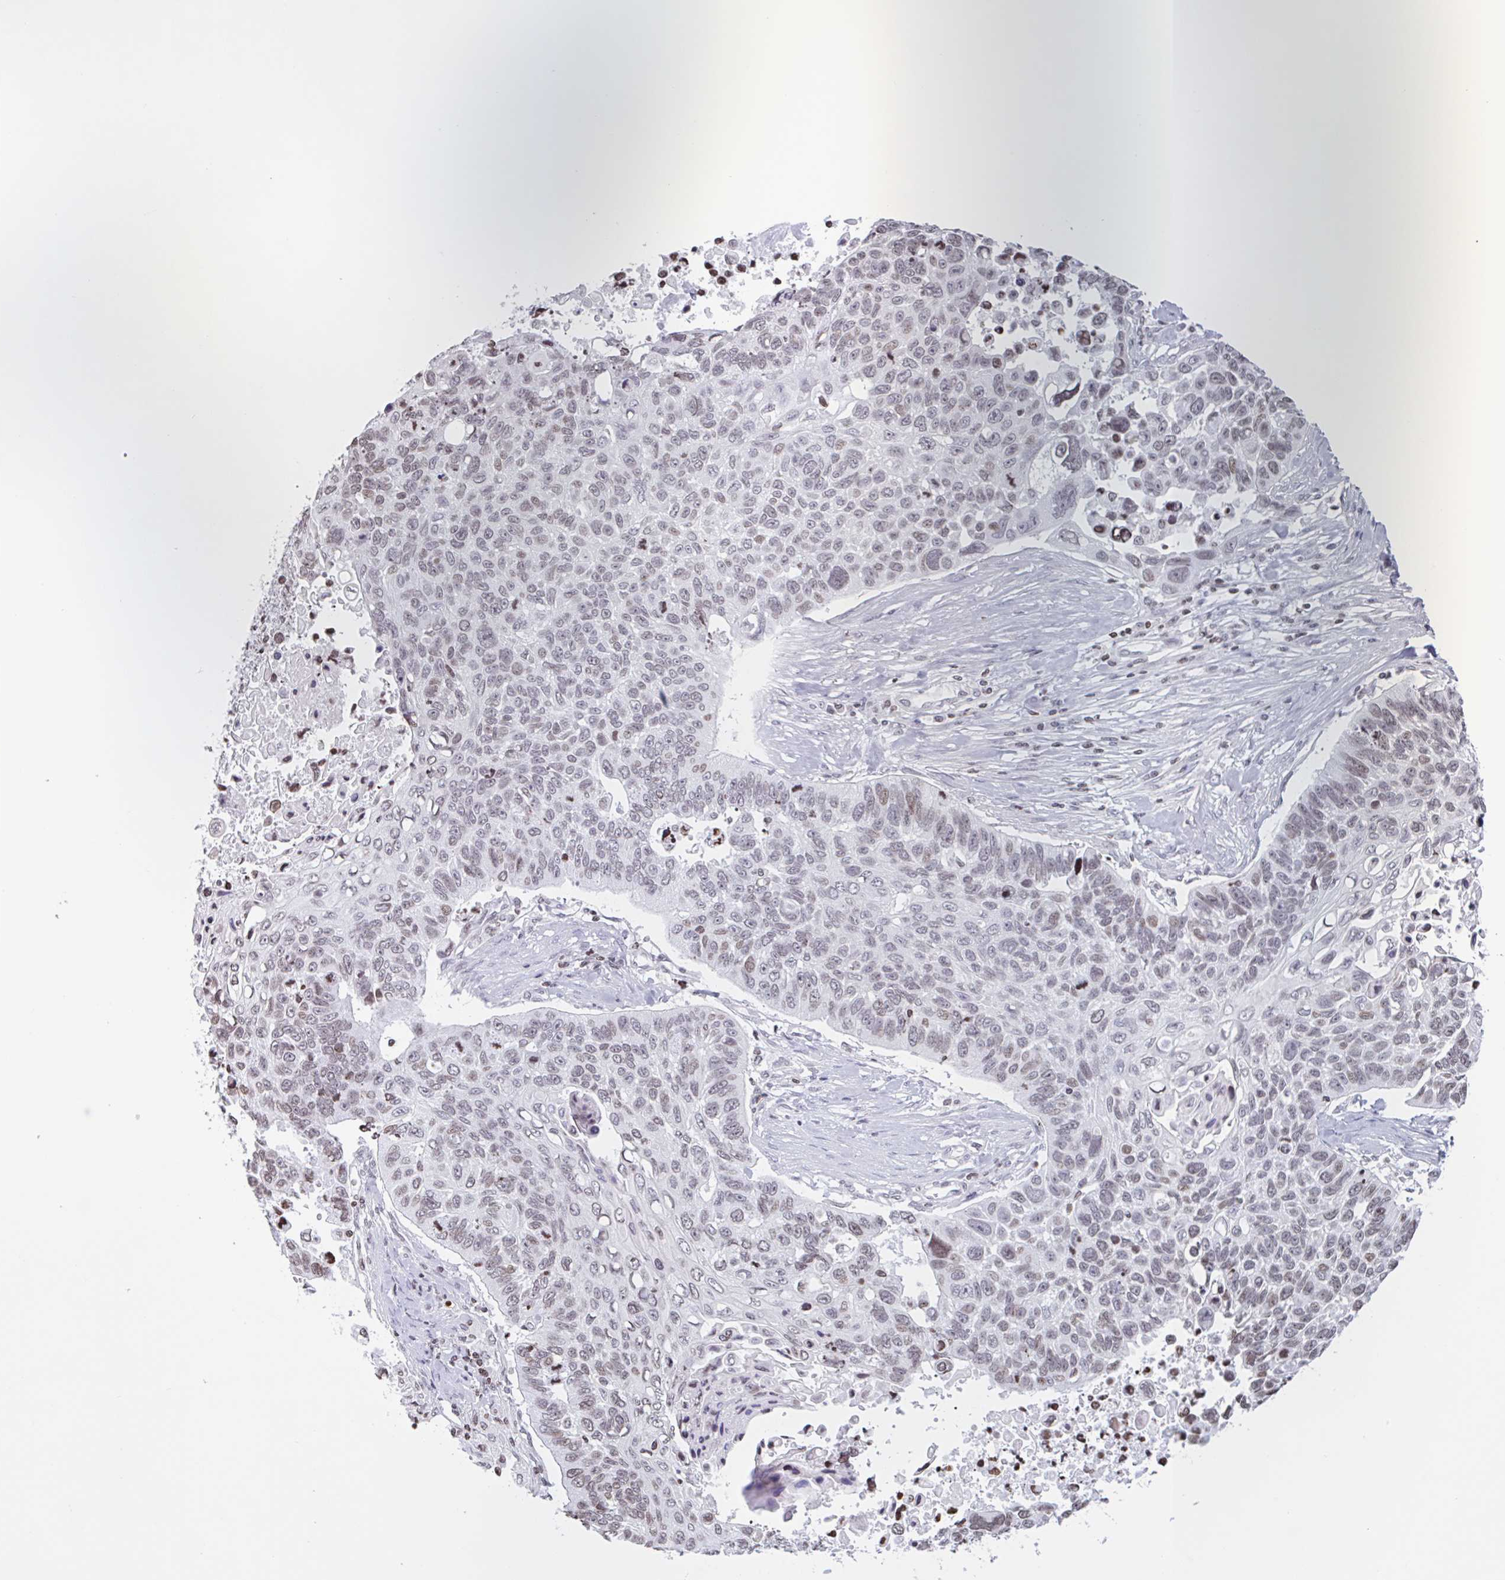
{"staining": {"intensity": "weak", "quantity": ">75%", "location": "nuclear"}, "tissue": "lung cancer", "cell_type": "Tumor cells", "image_type": "cancer", "snomed": [{"axis": "morphology", "description": "Squamous cell carcinoma, NOS"}, {"axis": "topography", "description": "Lung"}], "caption": "The immunohistochemical stain shows weak nuclear positivity in tumor cells of lung cancer (squamous cell carcinoma) tissue.", "gene": "NOL6", "patient": {"sex": "male", "age": 62}}